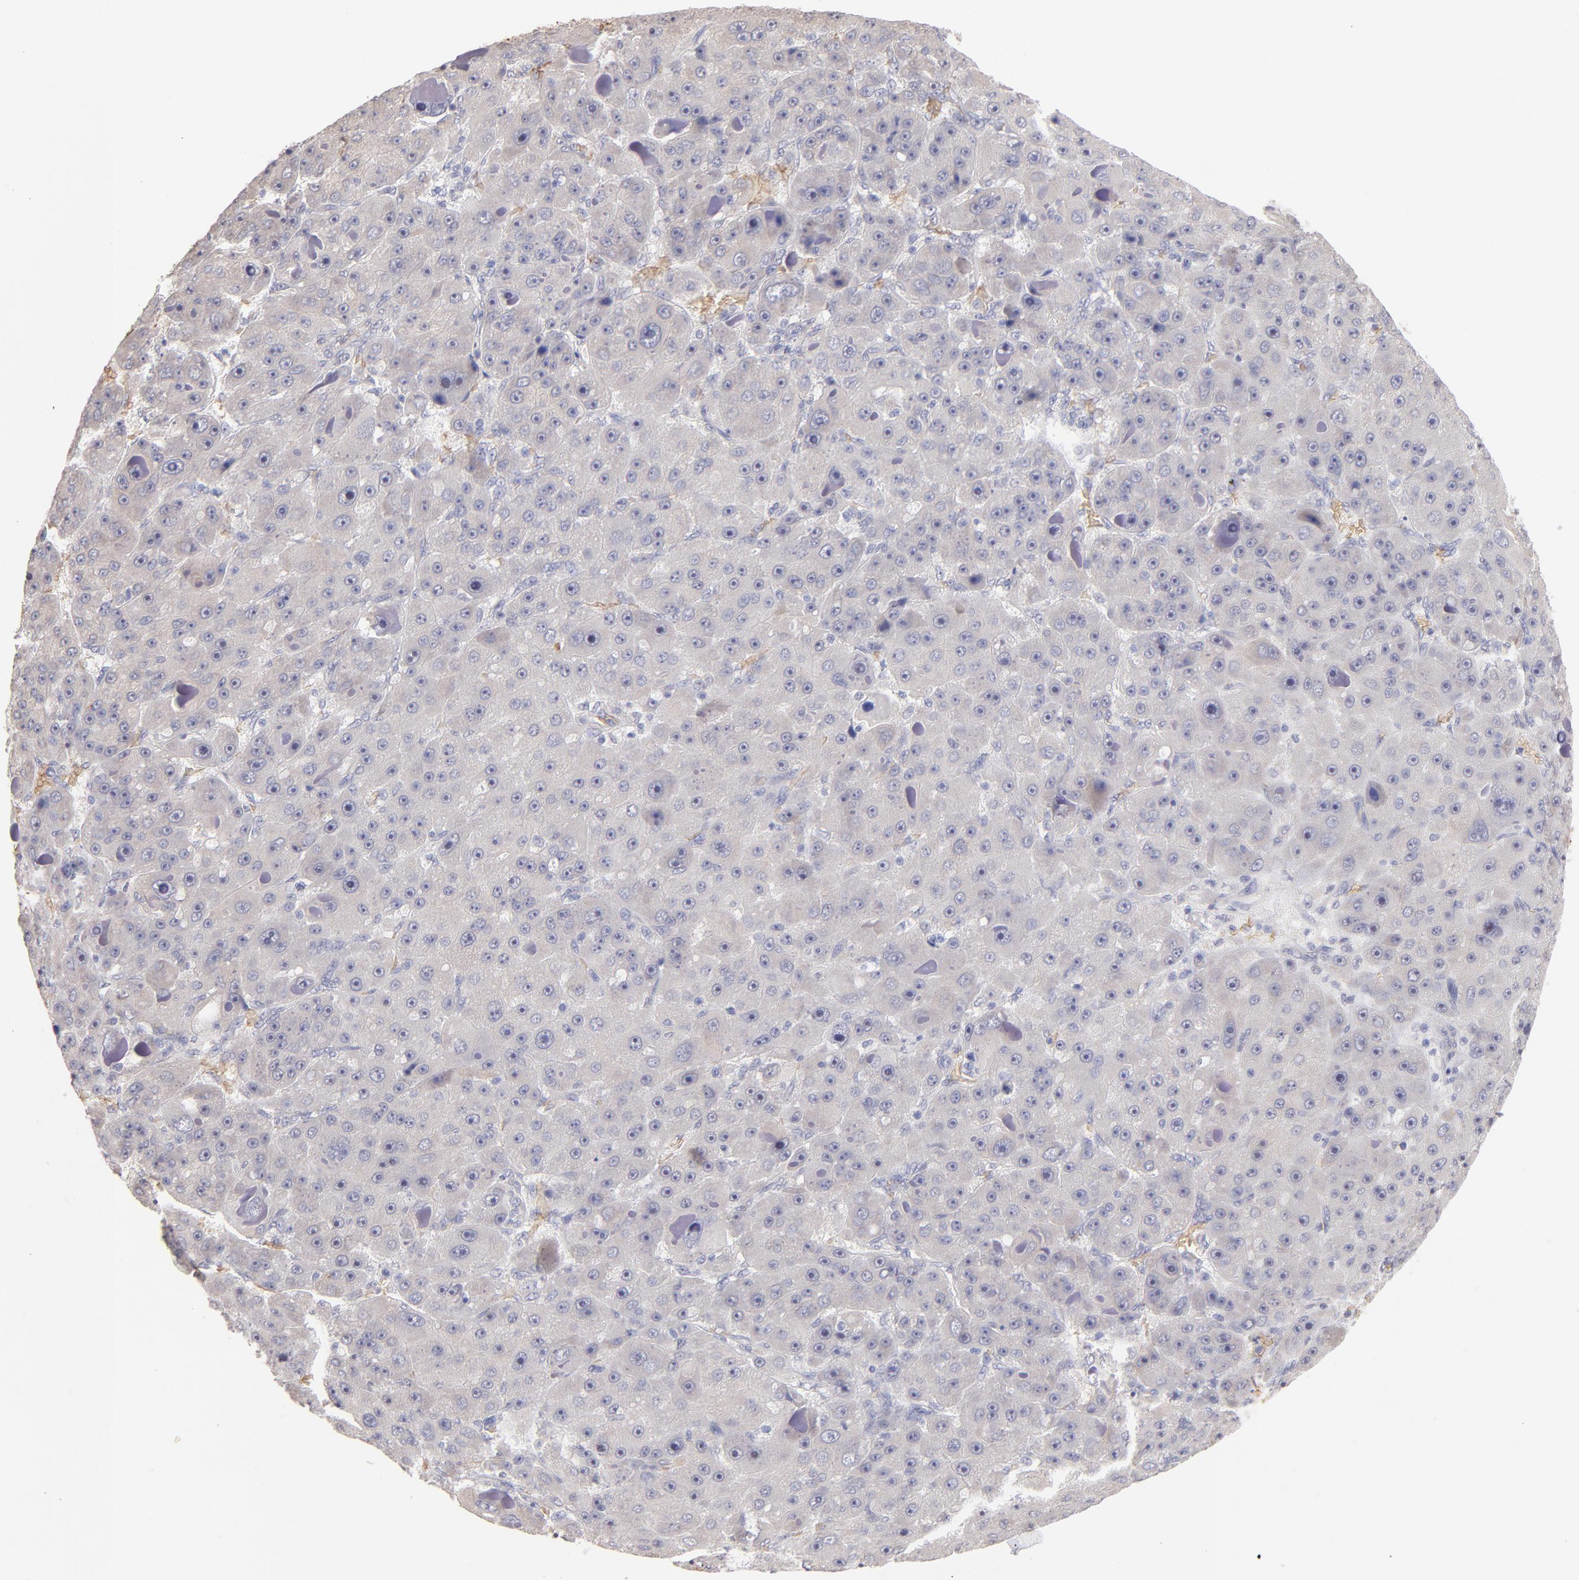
{"staining": {"intensity": "negative", "quantity": "none", "location": "none"}, "tissue": "liver cancer", "cell_type": "Tumor cells", "image_type": "cancer", "snomed": [{"axis": "morphology", "description": "Carcinoma, Hepatocellular, NOS"}, {"axis": "topography", "description": "Liver"}], "caption": "Human liver hepatocellular carcinoma stained for a protein using IHC shows no staining in tumor cells.", "gene": "F13B", "patient": {"sex": "male", "age": 76}}